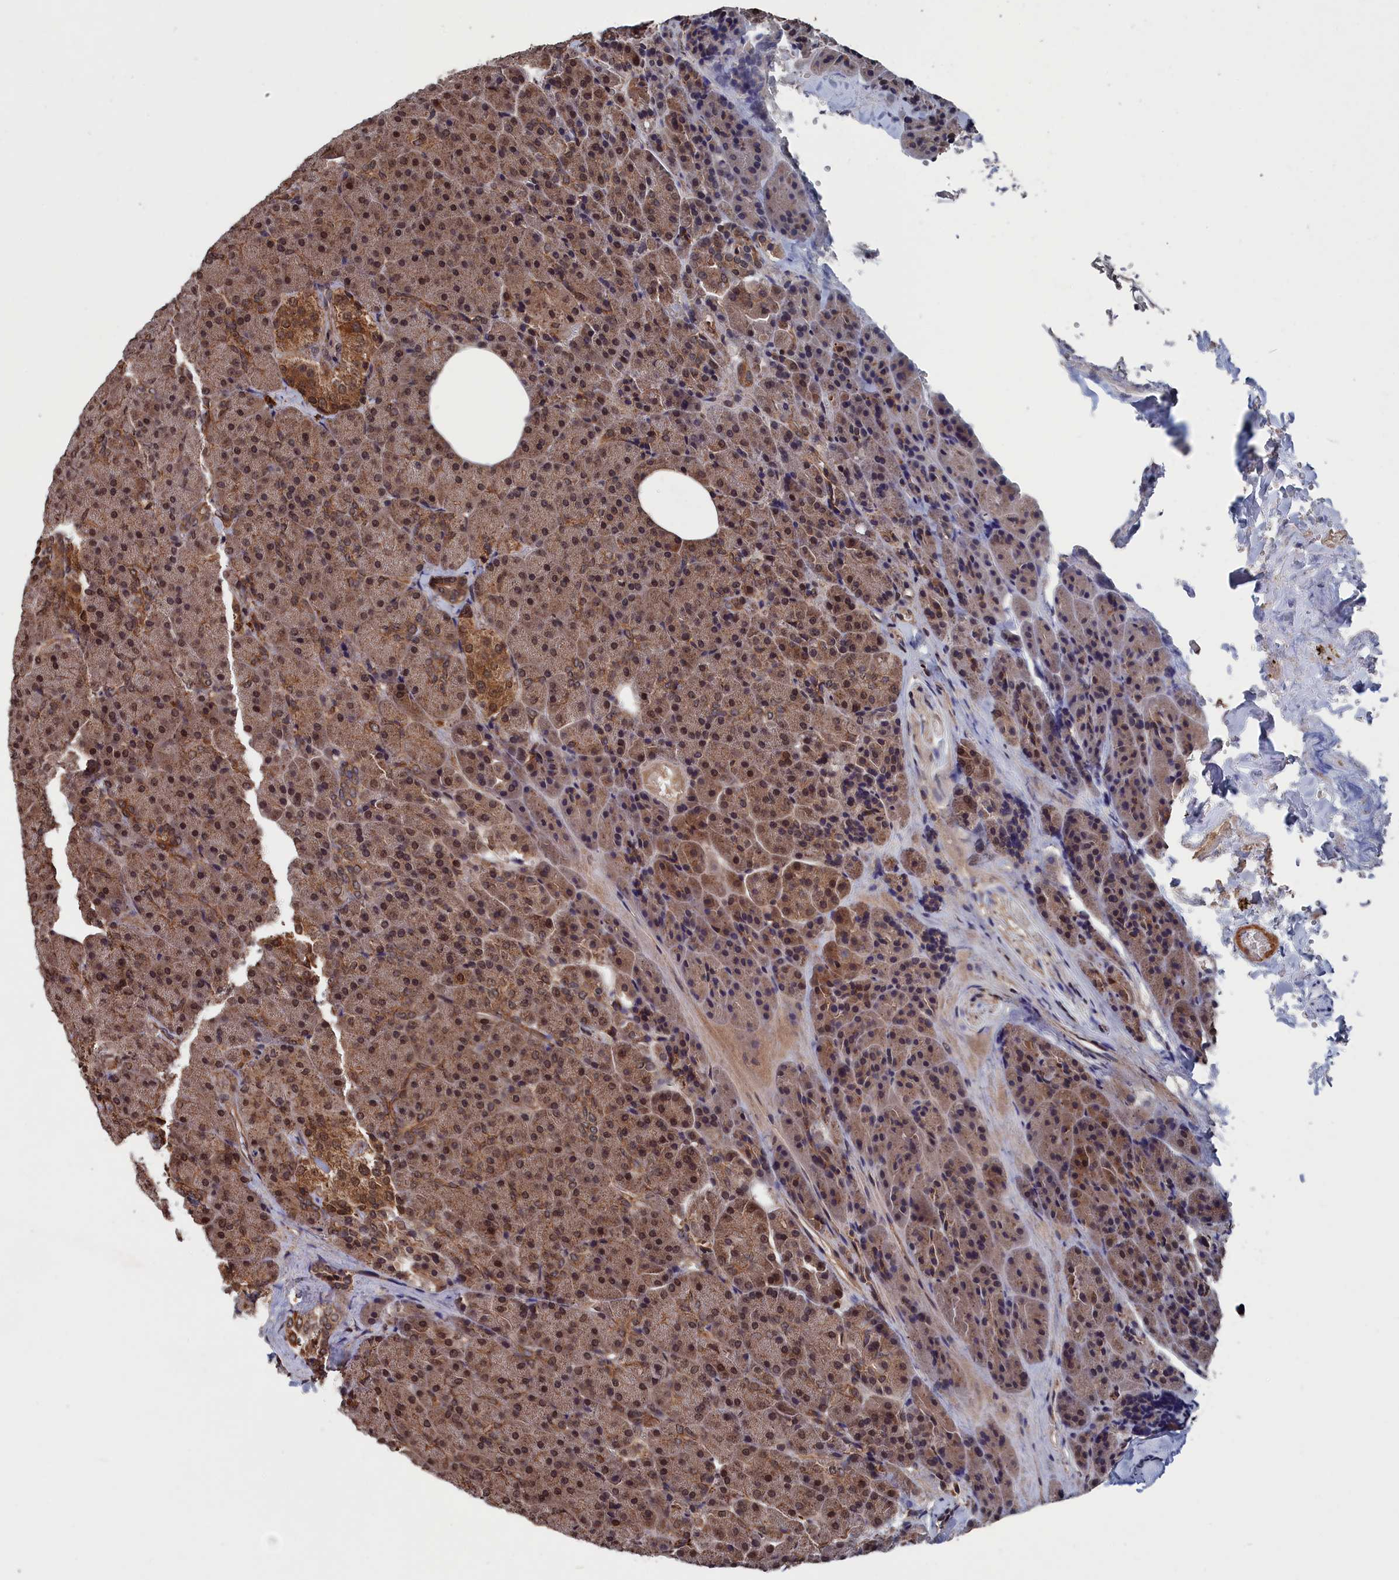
{"staining": {"intensity": "moderate", "quantity": ">75%", "location": "cytoplasmic/membranous,nuclear"}, "tissue": "pancreas", "cell_type": "Exocrine glandular cells", "image_type": "normal", "snomed": [{"axis": "morphology", "description": "Normal tissue, NOS"}, {"axis": "morphology", "description": "Carcinoid, malignant, NOS"}, {"axis": "topography", "description": "Pancreas"}], "caption": "A brown stain highlights moderate cytoplasmic/membranous,nuclear staining of a protein in exocrine glandular cells of normal pancreas.", "gene": "PDE12", "patient": {"sex": "female", "age": 35}}